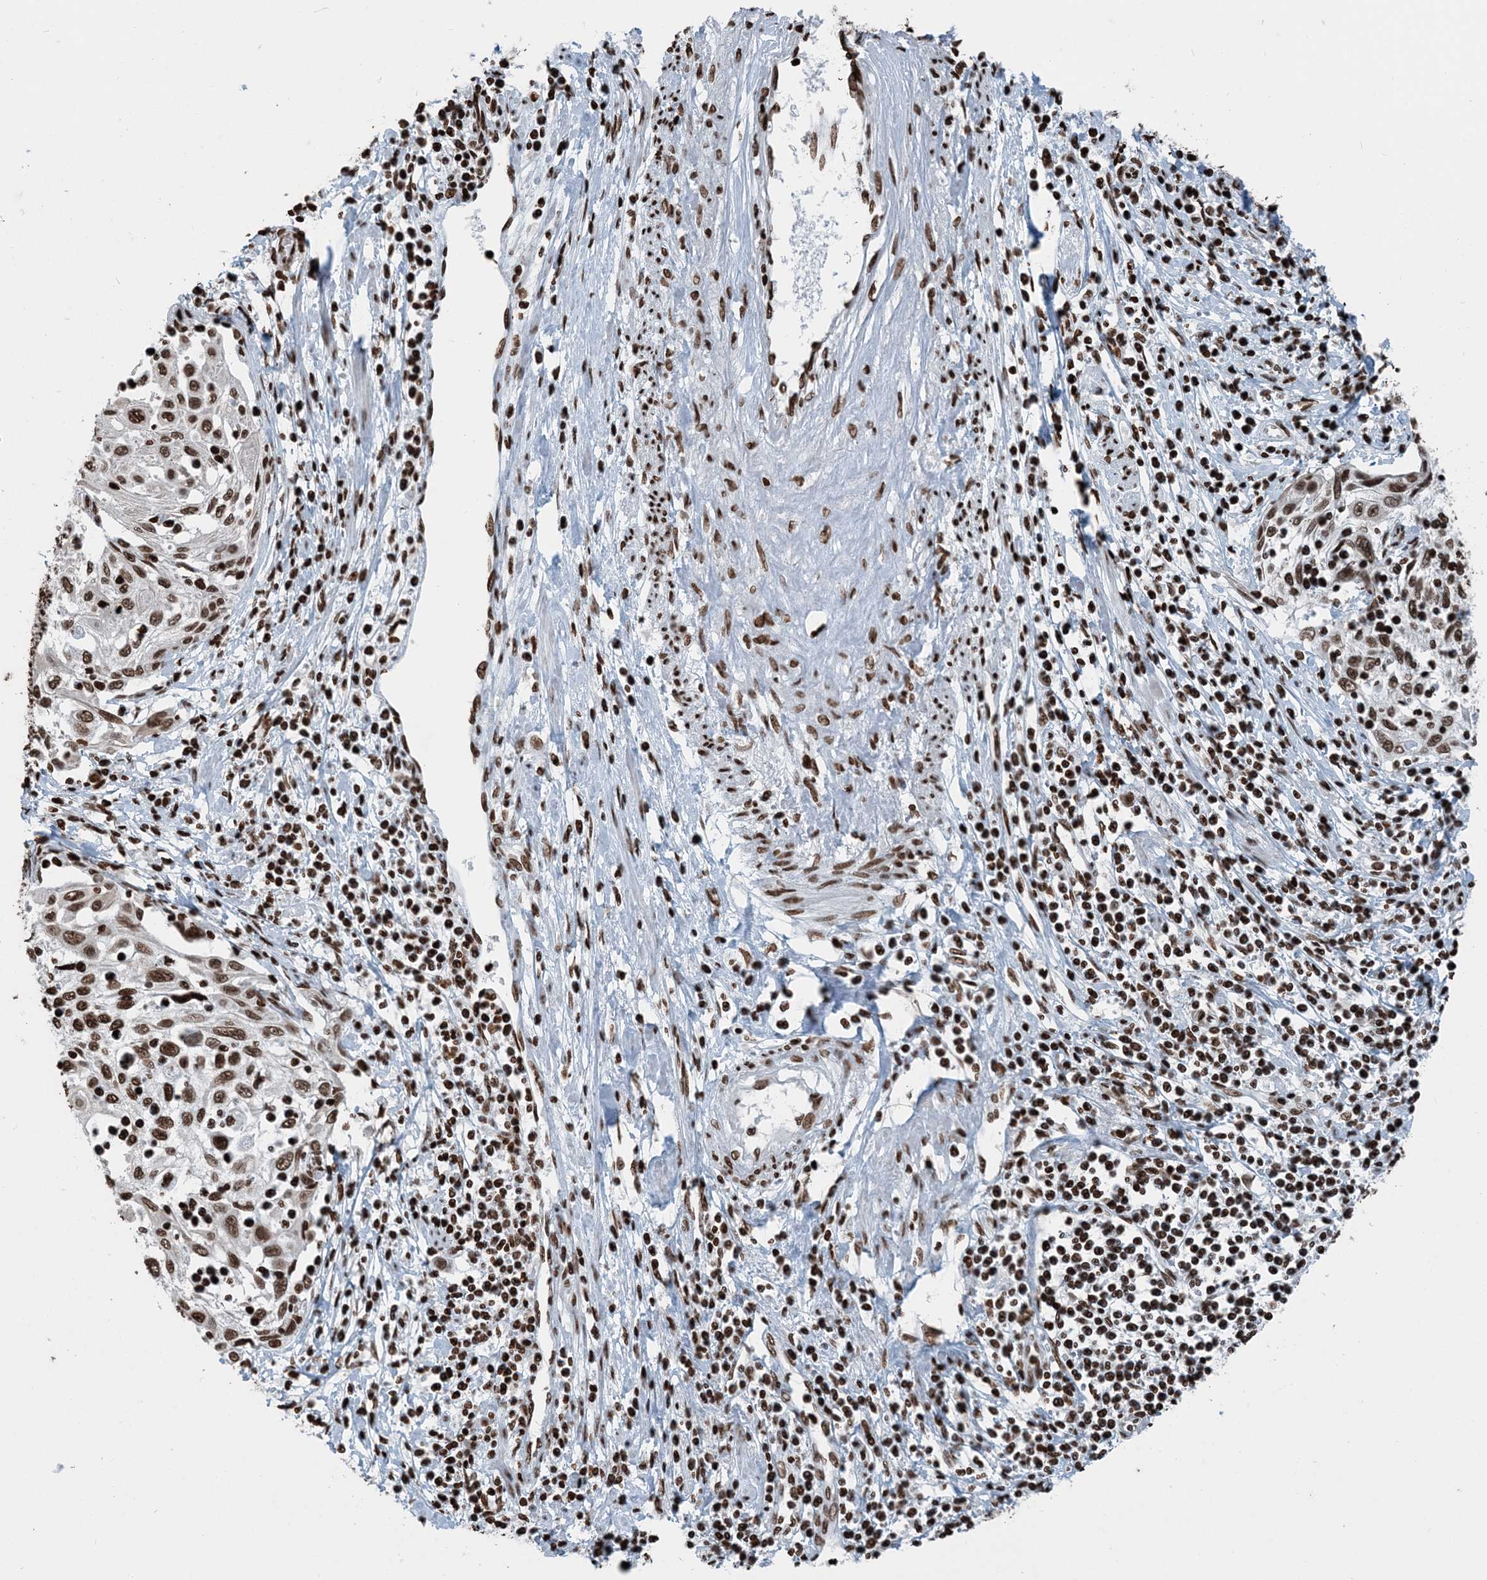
{"staining": {"intensity": "moderate", "quantity": ">75%", "location": "nuclear"}, "tissue": "cervical cancer", "cell_type": "Tumor cells", "image_type": "cancer", "snomed": [{"axis": "morphology", "description": "Squamous cell carcinoma, NOS"}, {"axis": "topography", "description": "Cervix"}], "caption": "IHC of human cervical cancer displays medium levels of moderate nuclear positivity in about >75% of tumor cells. (Brightfield microscopy of DAB IHC at high magnification).", "gene": "H3-3B", "patient": {"sex": "female", "age": 70}}